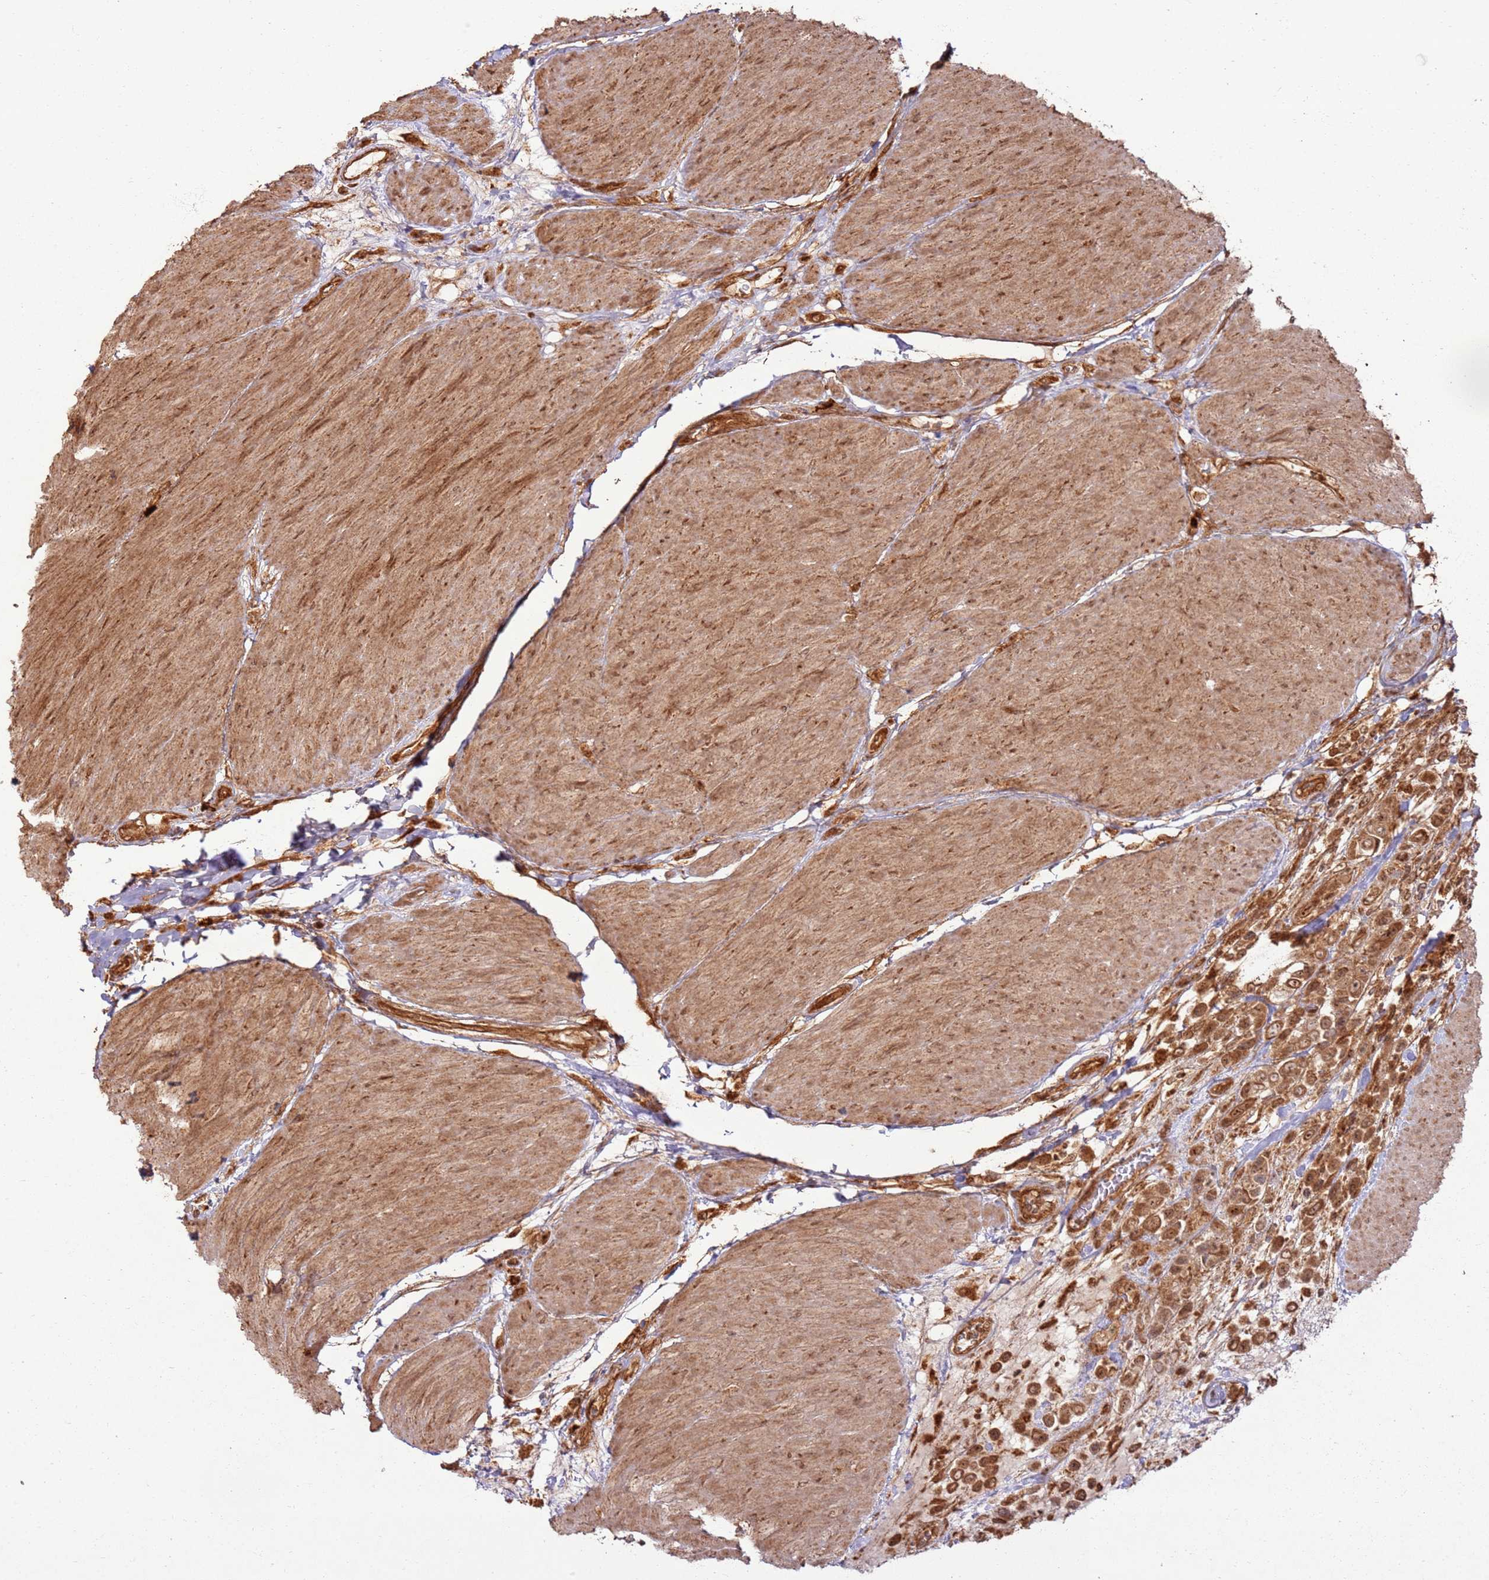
{"staining": {"intensity": "strong", "quantity": ">75%", "location": "cytoplasmic/membranous"}, "tissue": "urothelial cancer", "cell_type": "Tumor cells", "image_type": "cancer", "snomed": [{"axis": "morphology", "description": "Urothelial carcinoma, High grade"}, {"axis": "topography", "description": "Urinary bladder"}], "caption": "Protein expression analysis of high-grade urothelial carcinoma shows strong cytoplasmic/membranous staining in about >75% of tumor cells. The staining was performed using DAB (3,3'-diaminobenzidine) to visualize the protein expression in brown, while the nuclei were stained in blue with hematoxylin (Magnification: 20x).", "gene": "TBC1D13", "patient": {"sex": "male", "age": 50}}